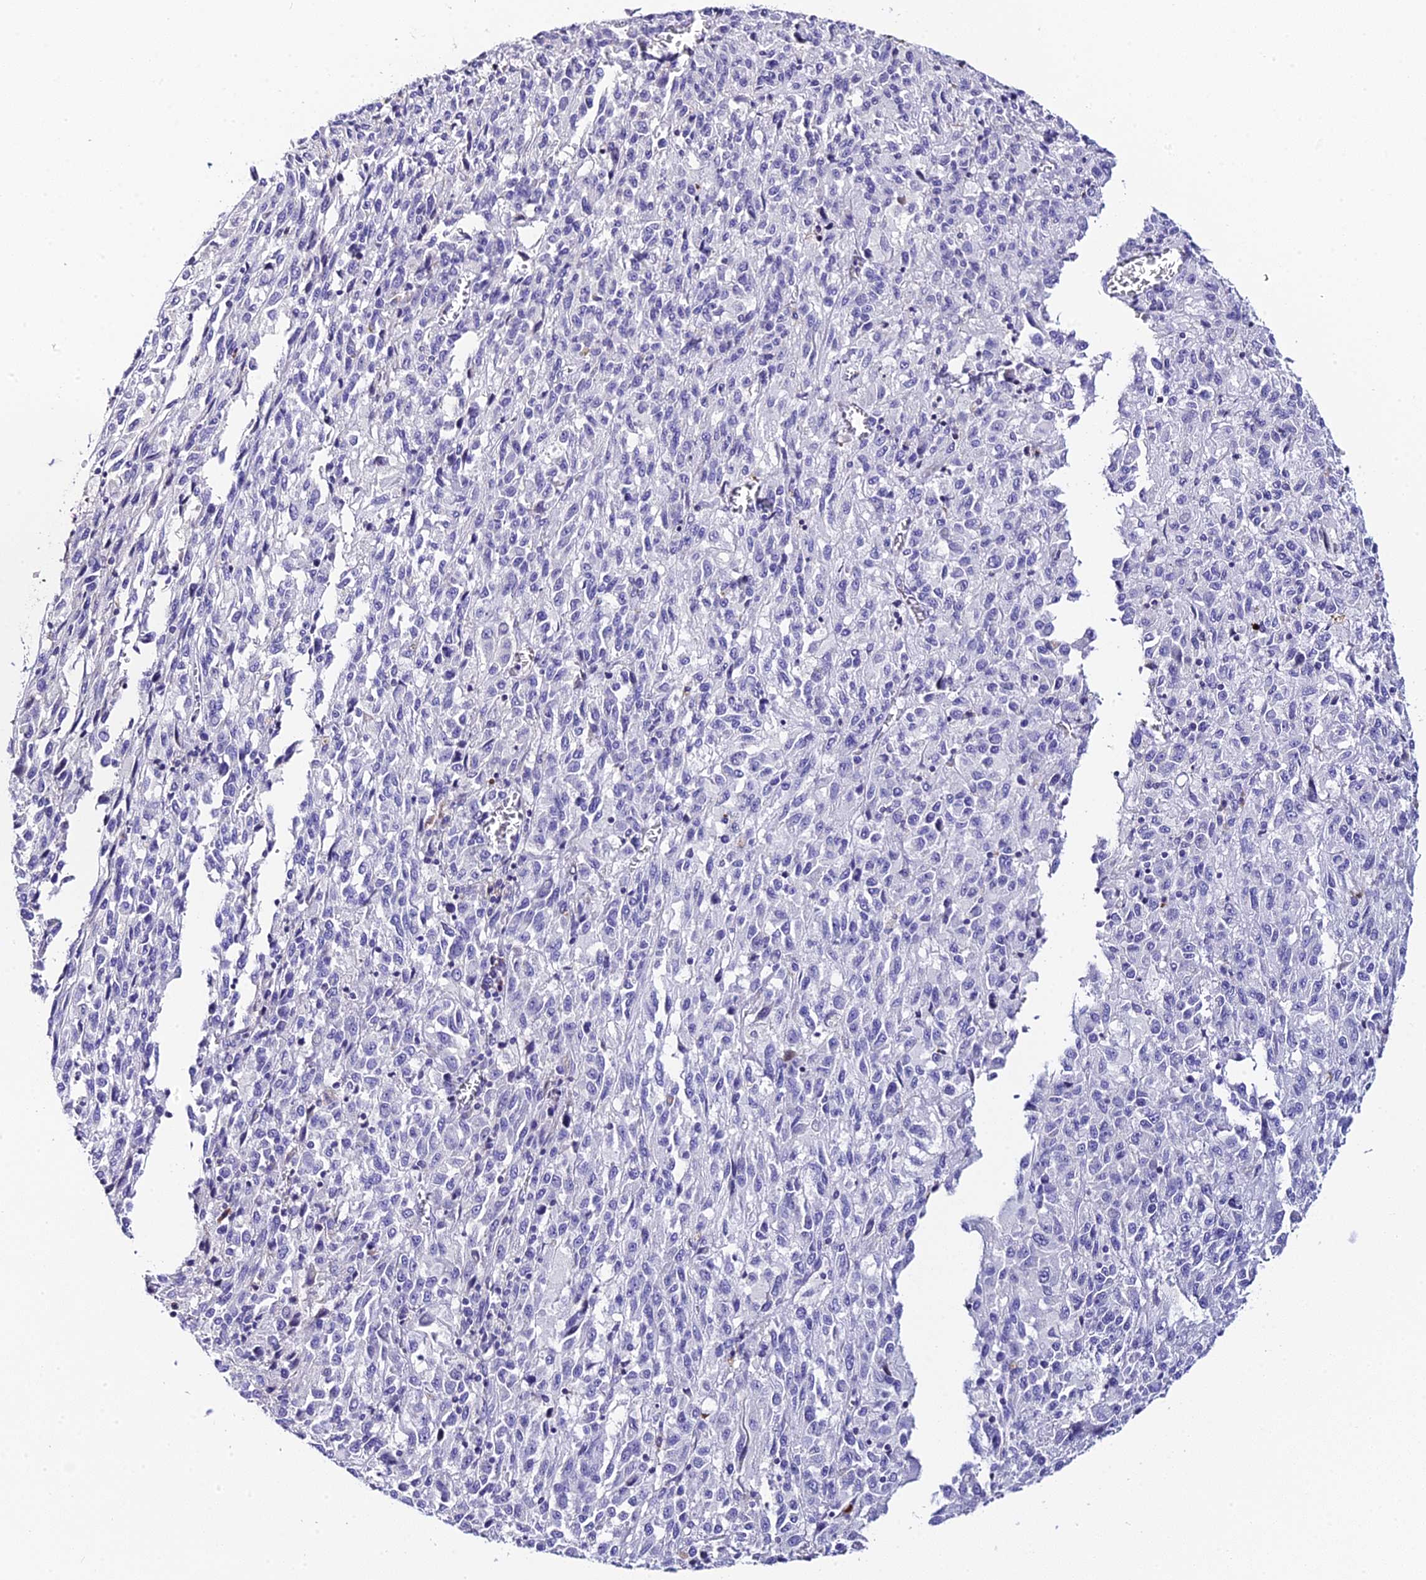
{"staining": {"intensity": "negative", "quantity": "none", "location": "none"}, "tissue": "melanoma", "cell_type": "Tumor cells", "image_type": "cancer", "snomed": [{"axis": "morphology", "description": "Malignant melanoma, Metastatic site"}, {"axis": "topography", "description": "Lung"}], "caption": "DAB (3,3'-diaminobenzidine) immunohistochemical staining of malignant melanoma (metastatic site) reveals no significant expression in tumor cells.", "gene": "C12orf29", "patient": {"sex": "male", "age": 64}}